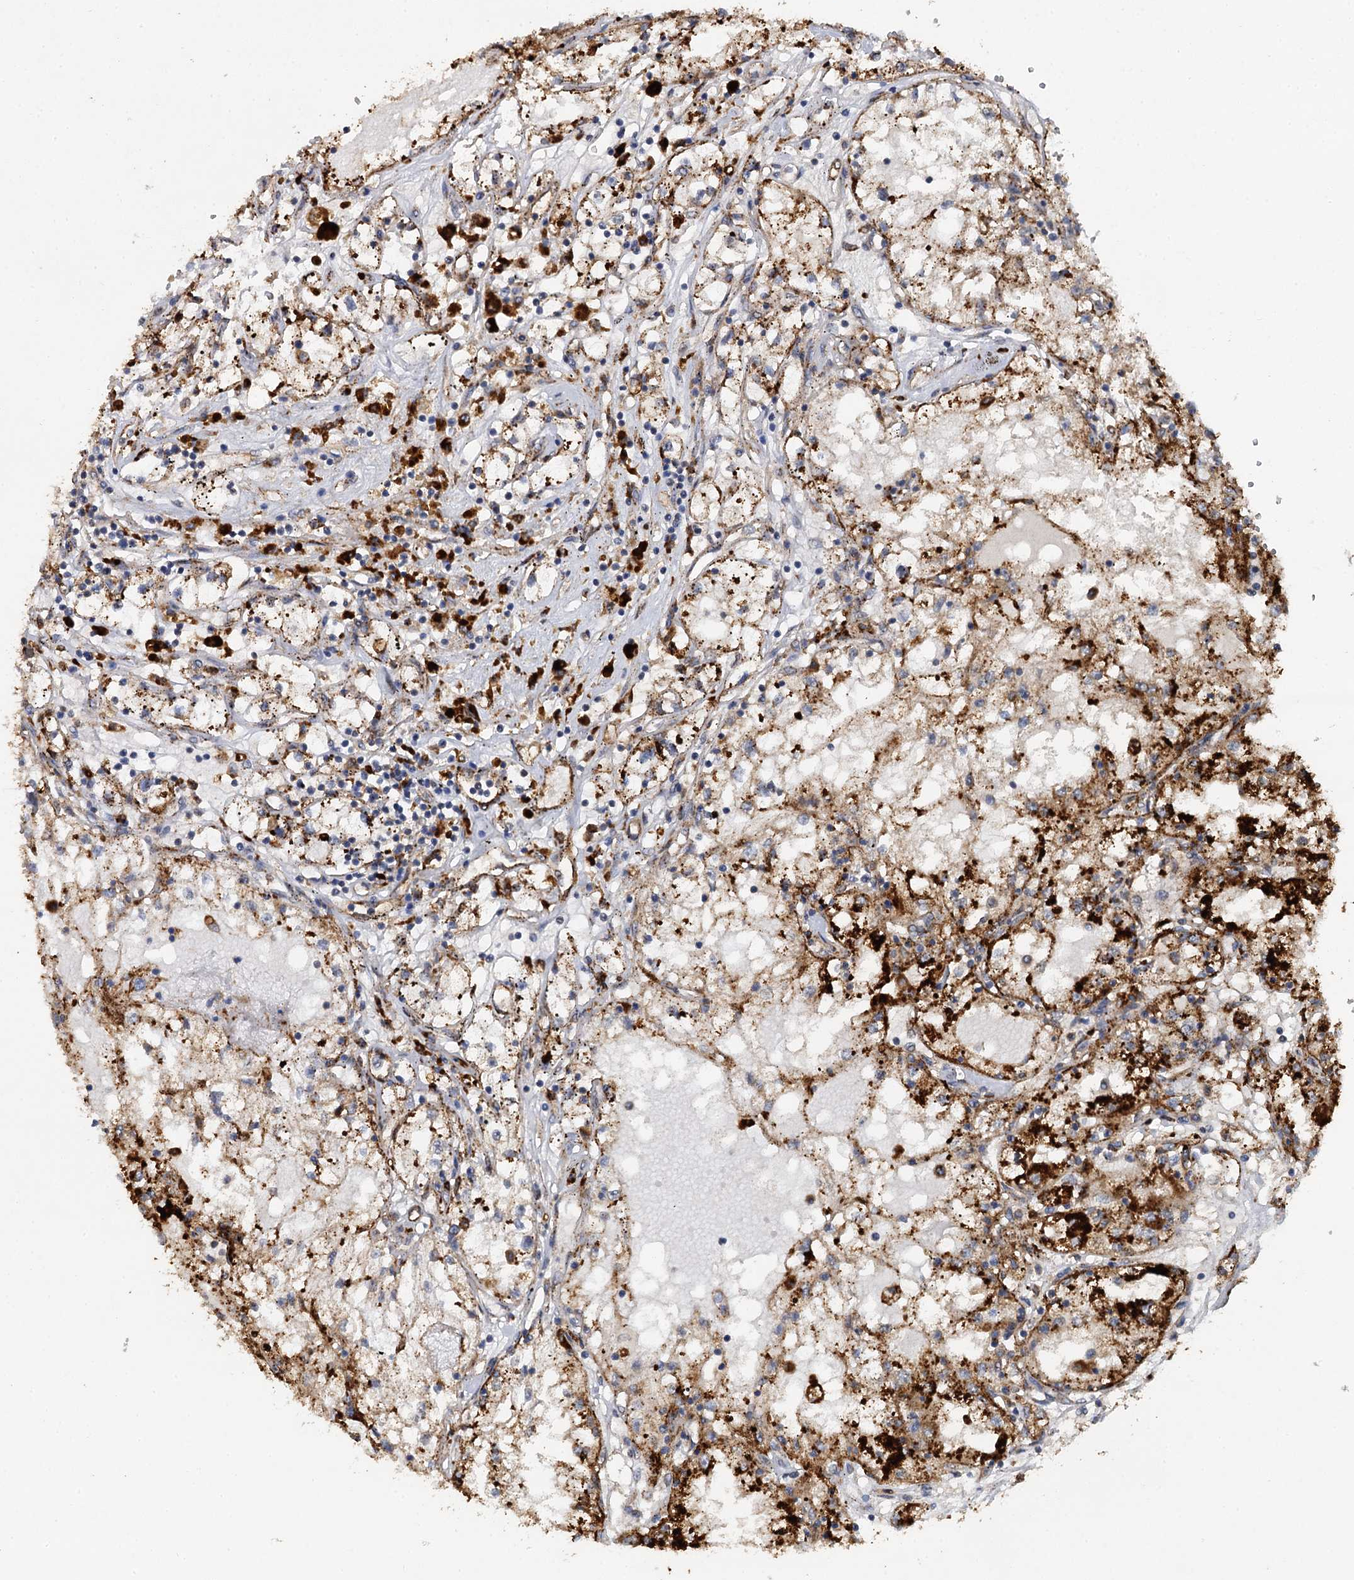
{"staining": {"intensity": "strong", "quantity": "25%-75%", "location": "cytoplasmic/membranous"}, "tissue": "renal cancer", "cell_type": "Tumor cells", "image_type": "cancer", "snomed": [{"axis": "morphology", "description": "Adenocarcinoma, NOS"}, {"axis": "topography", "description": "Kidney"}], "caption": "Protein expression analysis of human renal cancer (adenocarcinoma) reveals strong cytoplasmic/membranous expression in approximately 25%-75% of tumor cells.", "gene": "GBA1", "patient": {"sex": "male", "age": 56}}